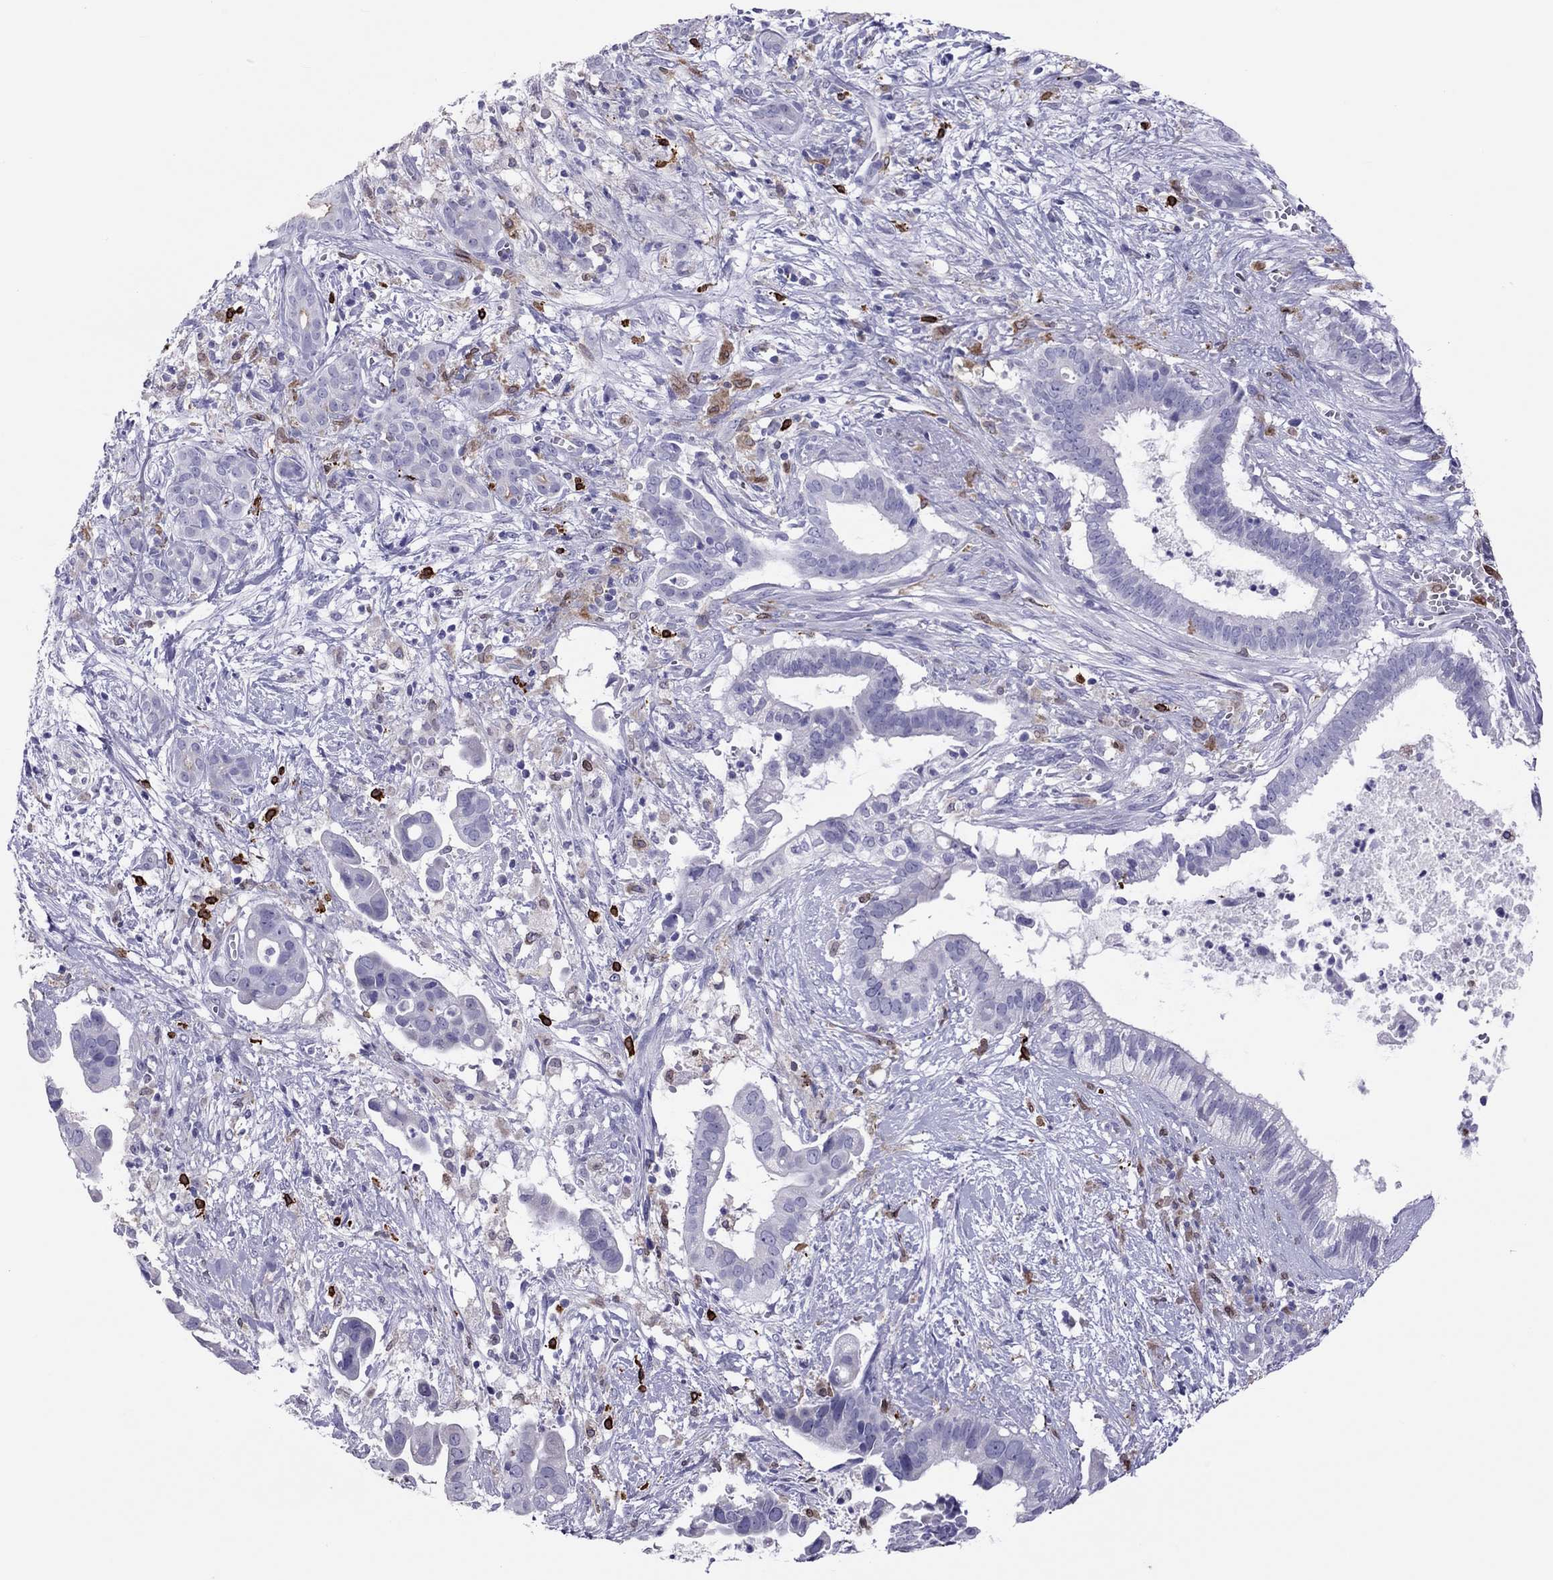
{"staining": {"intensity": "negative", "quantity": "none", "location": "none"}, "tissue": "pancreatic cancer", "cell_type": "Tumor cells", "image_type": "cancer", "snomed": [{"axis": "morphology", "description": "Adenocarcinoma, NOS"}, {"axis": "topography", "description": "Pancreas"}], "caption": "Tumor cells are negative for brown protein staining in adenocarcinoma (pancreatic).", "gene": "ADORA2A", "patient": {"sex": "male", "age": 61}}